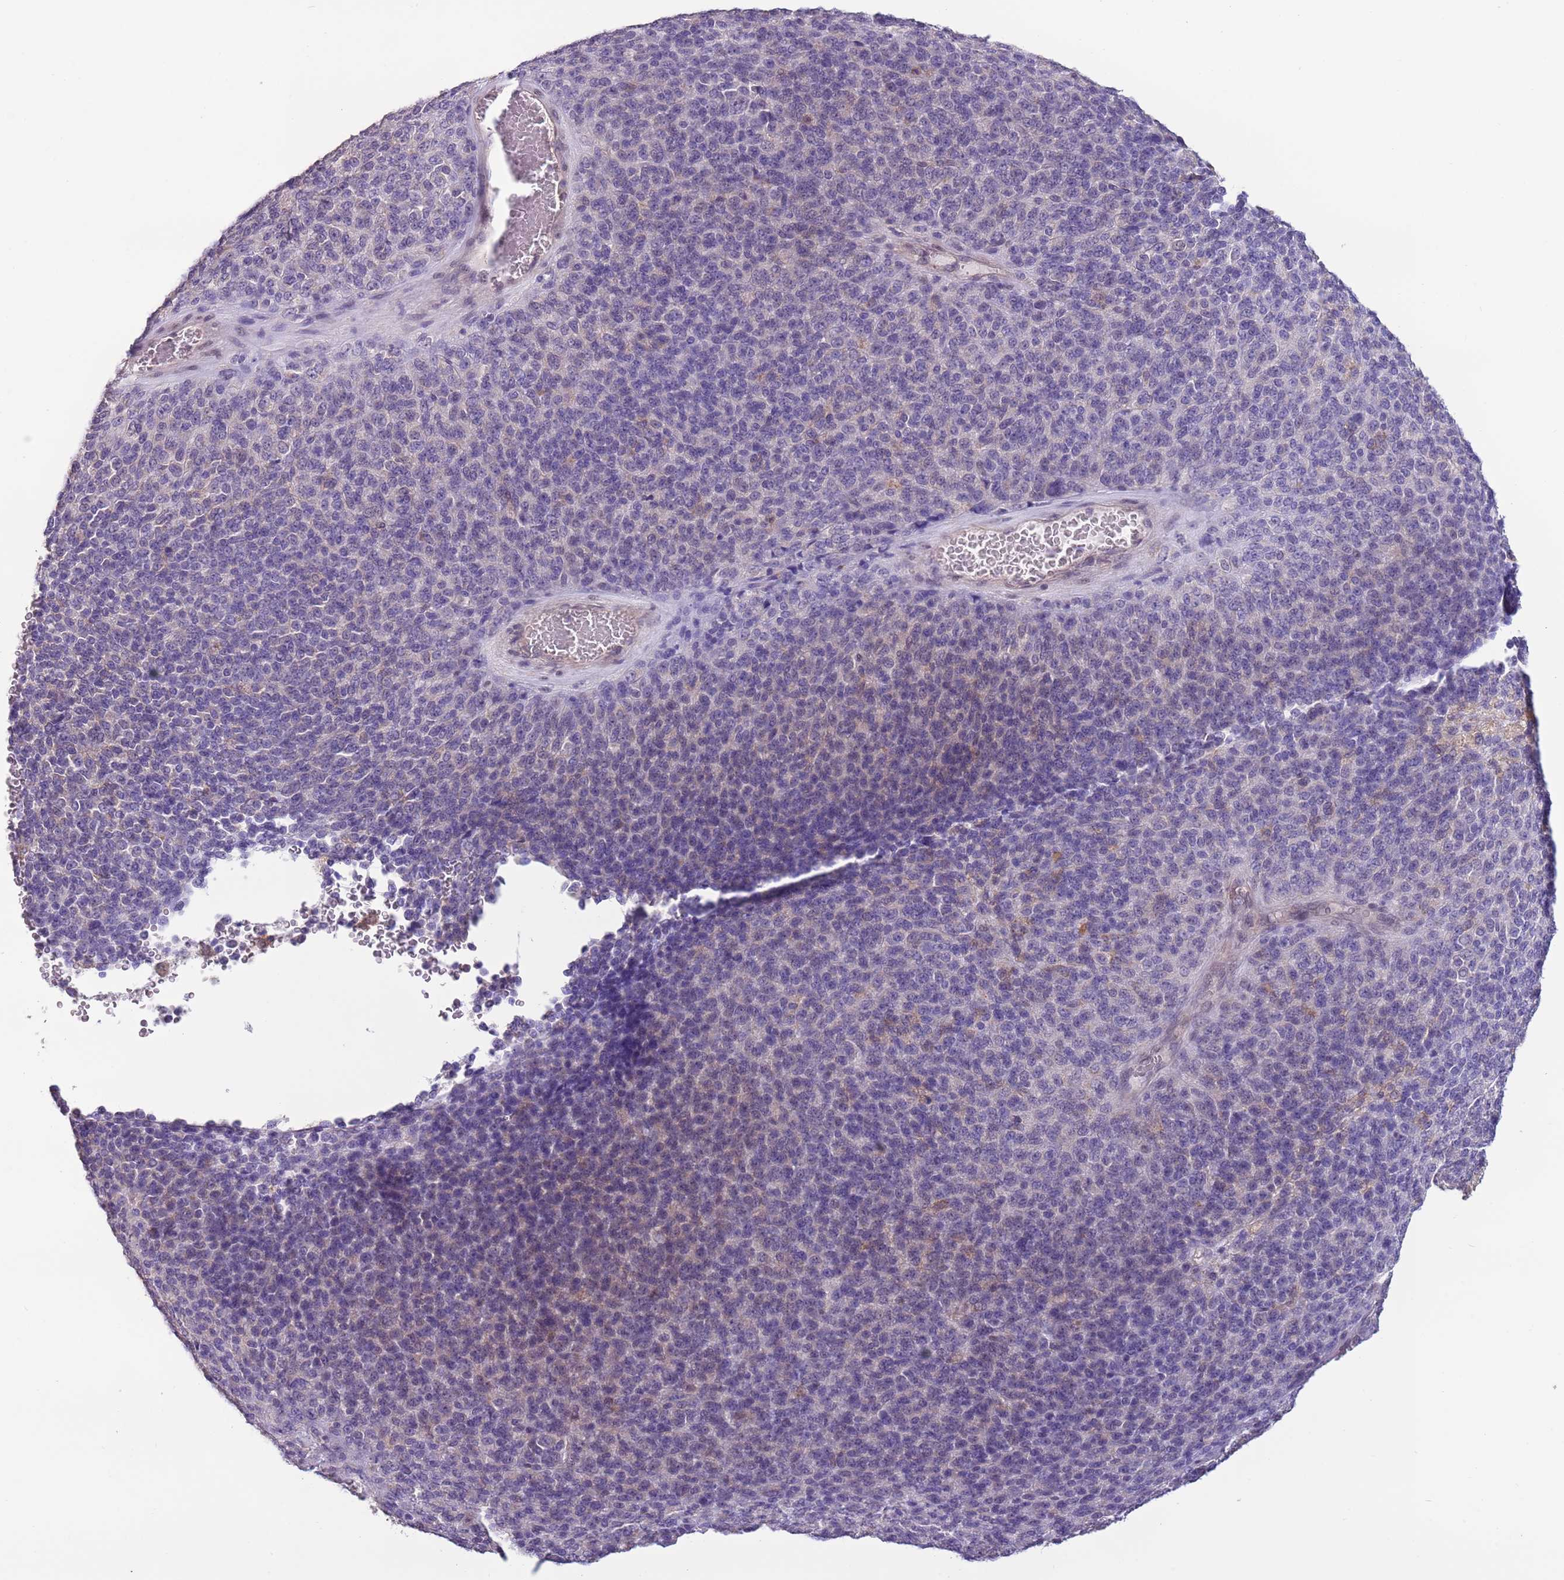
{"staining": {"intensity": "negative", "quantity": "none", "location": "none"}, "tissue": "melanoma", "cell_type": "Tumor cells", "image_type": "cancer", "snomed": [{"axis": "morphology", "description": "Malignant melanoma, Metastatic site"}, {"axis": "topography", "description": "Brain"}], "caption": "Tumor cells are negative for protein expression in human melanoma.", "gene": "CAPN9", "patient": {"sex": "female", "age": 56}}